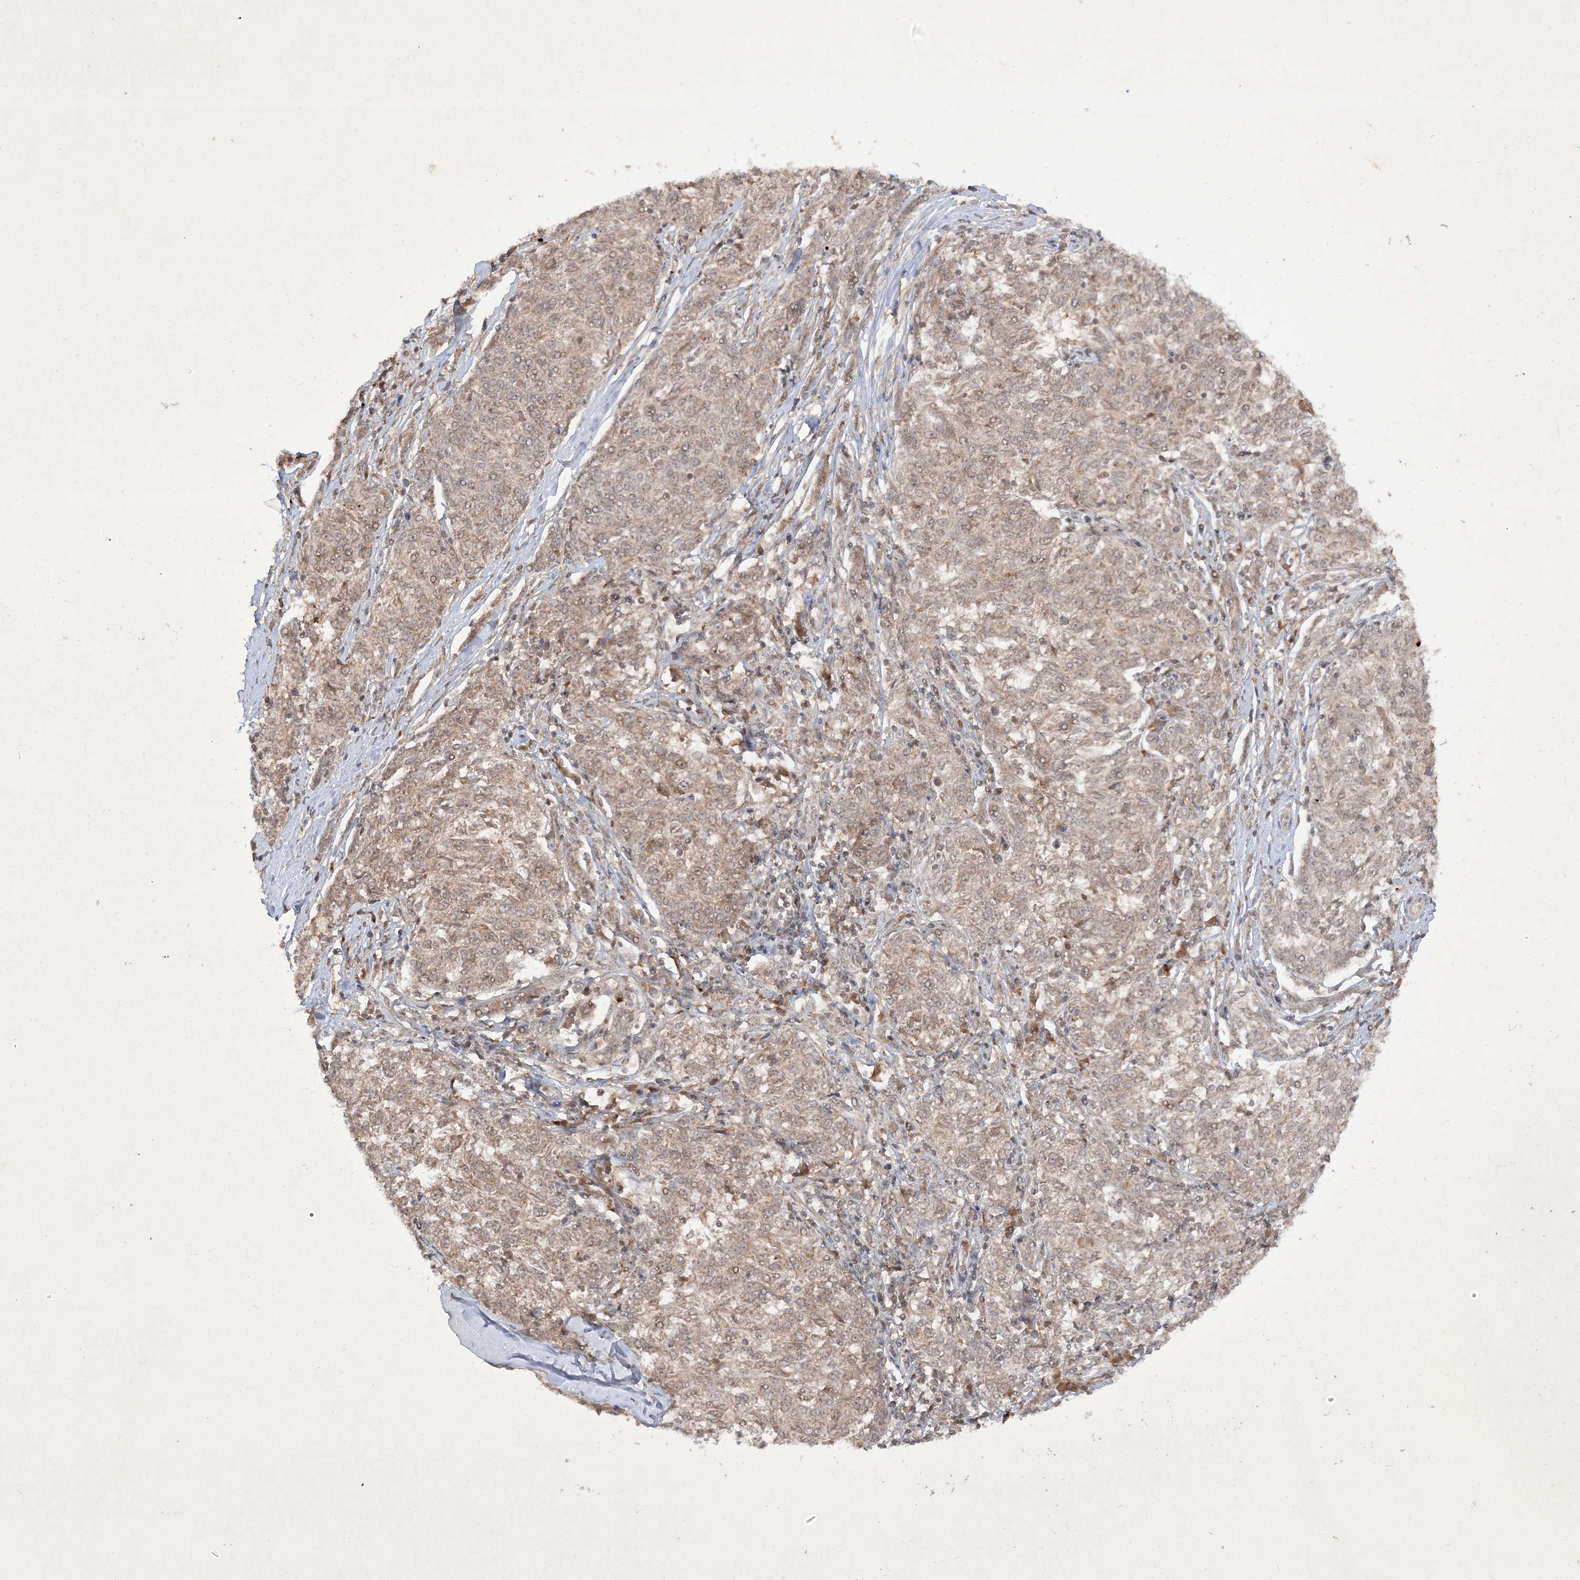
{"staining": {"intensity": "weak", "quantity": ">75%", "location": "cytoplasmic/membranous"}, "tissue": "melanoma", "cell_type": "Tumor cells", "image_type": "cancer", "snomed": [{"axis": "morphology", "description": "Malignant melanoma, NOS"}, {"axis": "topography", "description": "Skin"}], "caption": "The photomicrograph shows immunohistochemical staining of melanoma. There is weak cytoplasmic/membranous expression is present in approximately >75% of tumor cells.", "gene": "ZNF213", "patient": {"sex": "female", "age": 72}}